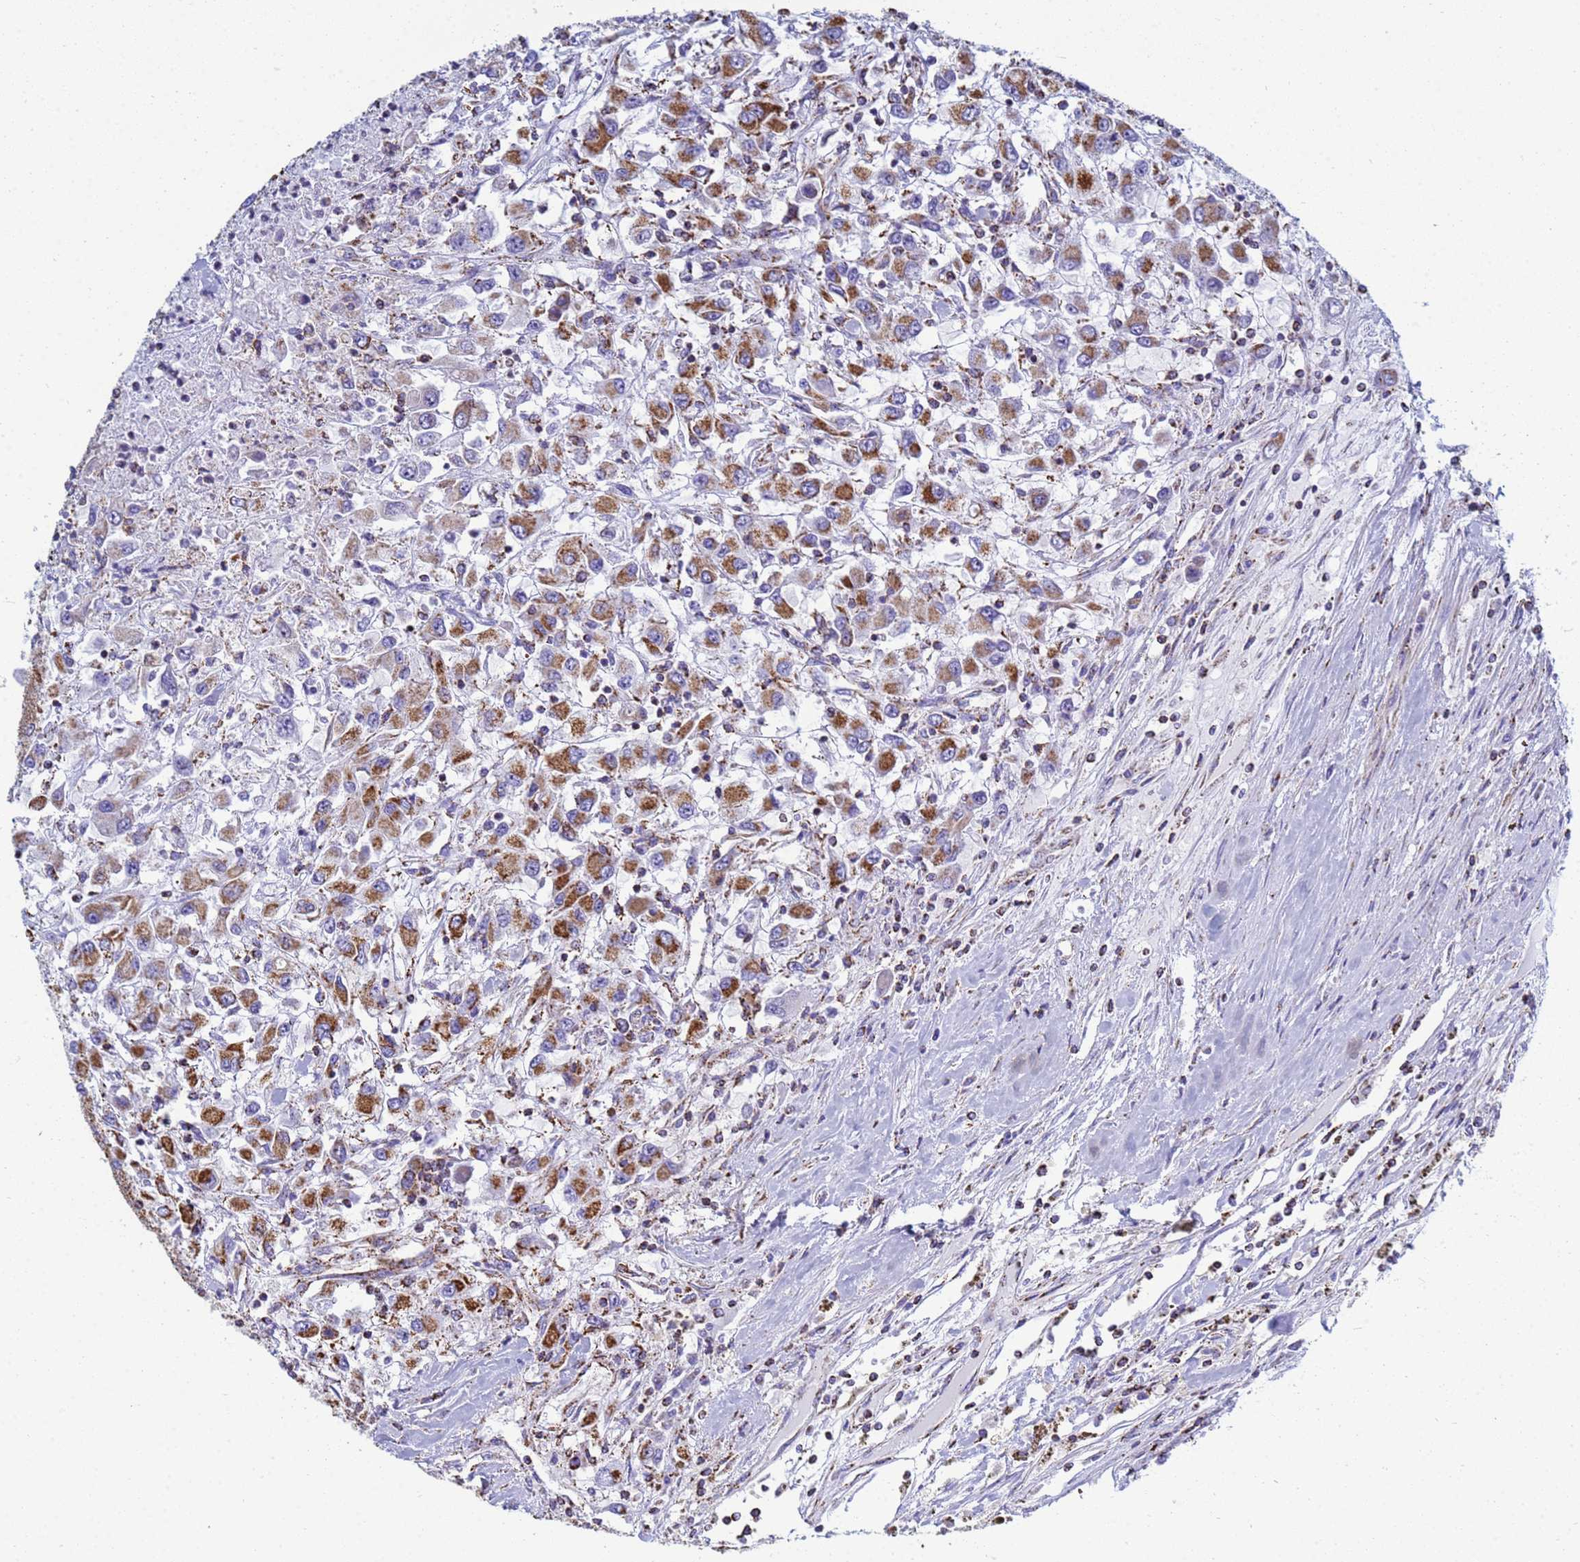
{"staining": {"intensity": "strong", "quantity": ">75%", "location": "cytoplasmic/membranous"}, "tissue": "renal cancer", "cell_type": "Tumor cells", "image_type": "cancer", "snomed": [{"axis": "morphology", "description": "Adenocarcinoma, NOS"}, {"axis": "topography", "description": "Kidney"}], "caption": "Immunohistochemistry (IHC) staining of renal adenocarcinoma, which shows high levels of strong cytoplasmic/membranous staining in approximately >75% of tumor cells indicating strong cytoplasmic/membranous protein positivity. The staining was performed using DAB (brown) for protein detection and nuclei were counterstained in hematoxylin (blue).", "gene": "COQ4", "patient": {"sex": "female", "age": 67}}